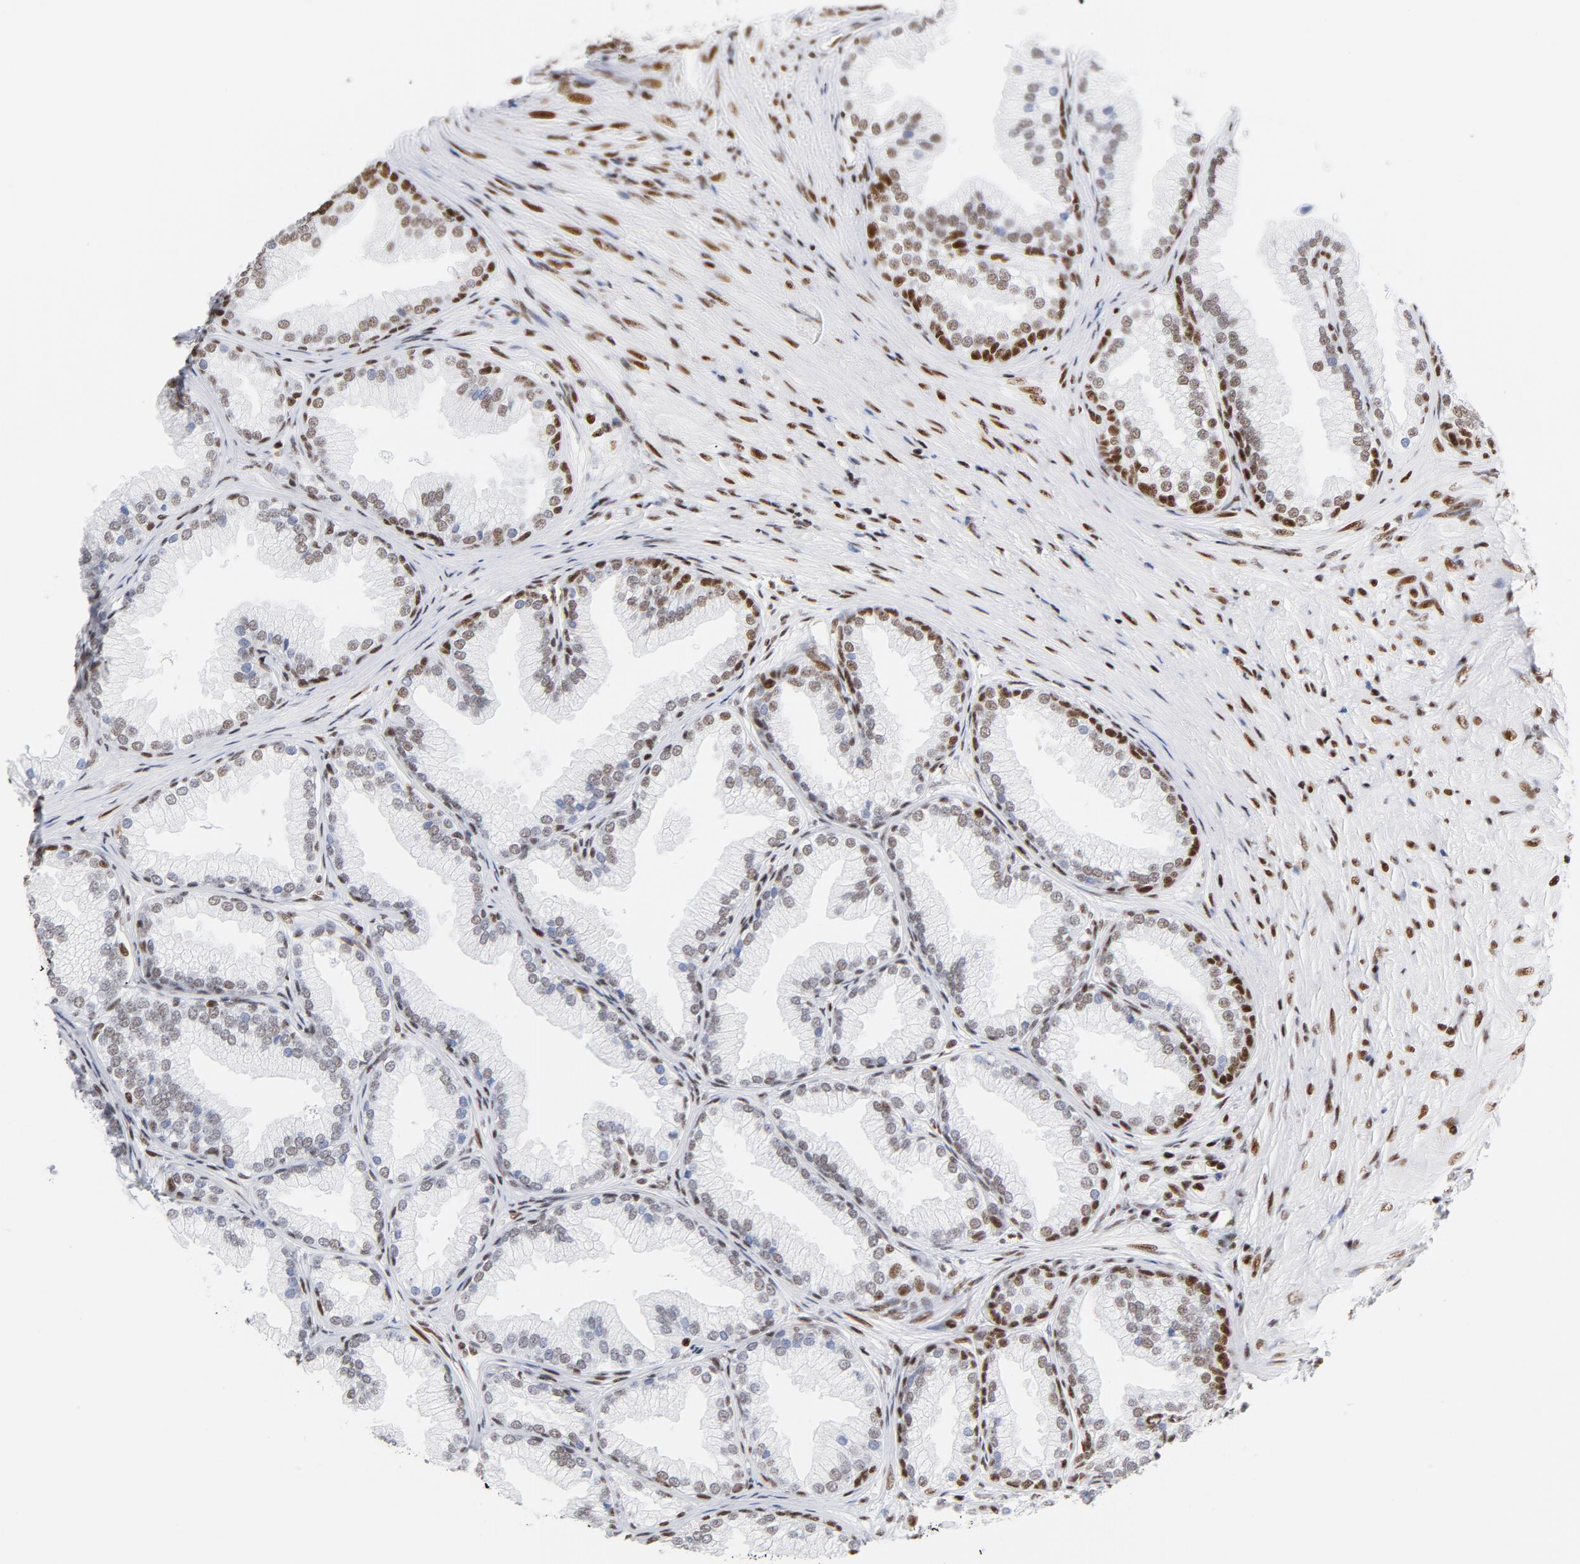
{"staining": {"intensity": "strong", "quantity": ">75%", "location": "nuclear"}, "tissue": "prostate", "cell_type": "Glandular cells", "image_type": "normal", "snomed": [{"axis": "morphology", "description": "Normal tissue, NOS"}, {"axis": "topography", "description": "Prostate"}], "caption": "Immunohistochemistry (DAB (3,3'-diaminobenzidine)) staining of normal human prostate displays strong nuclear protein positivity in about >75% of glandular cells.", "gene": "XRCC5", "patient": {"sex": "male", "age": 76}}